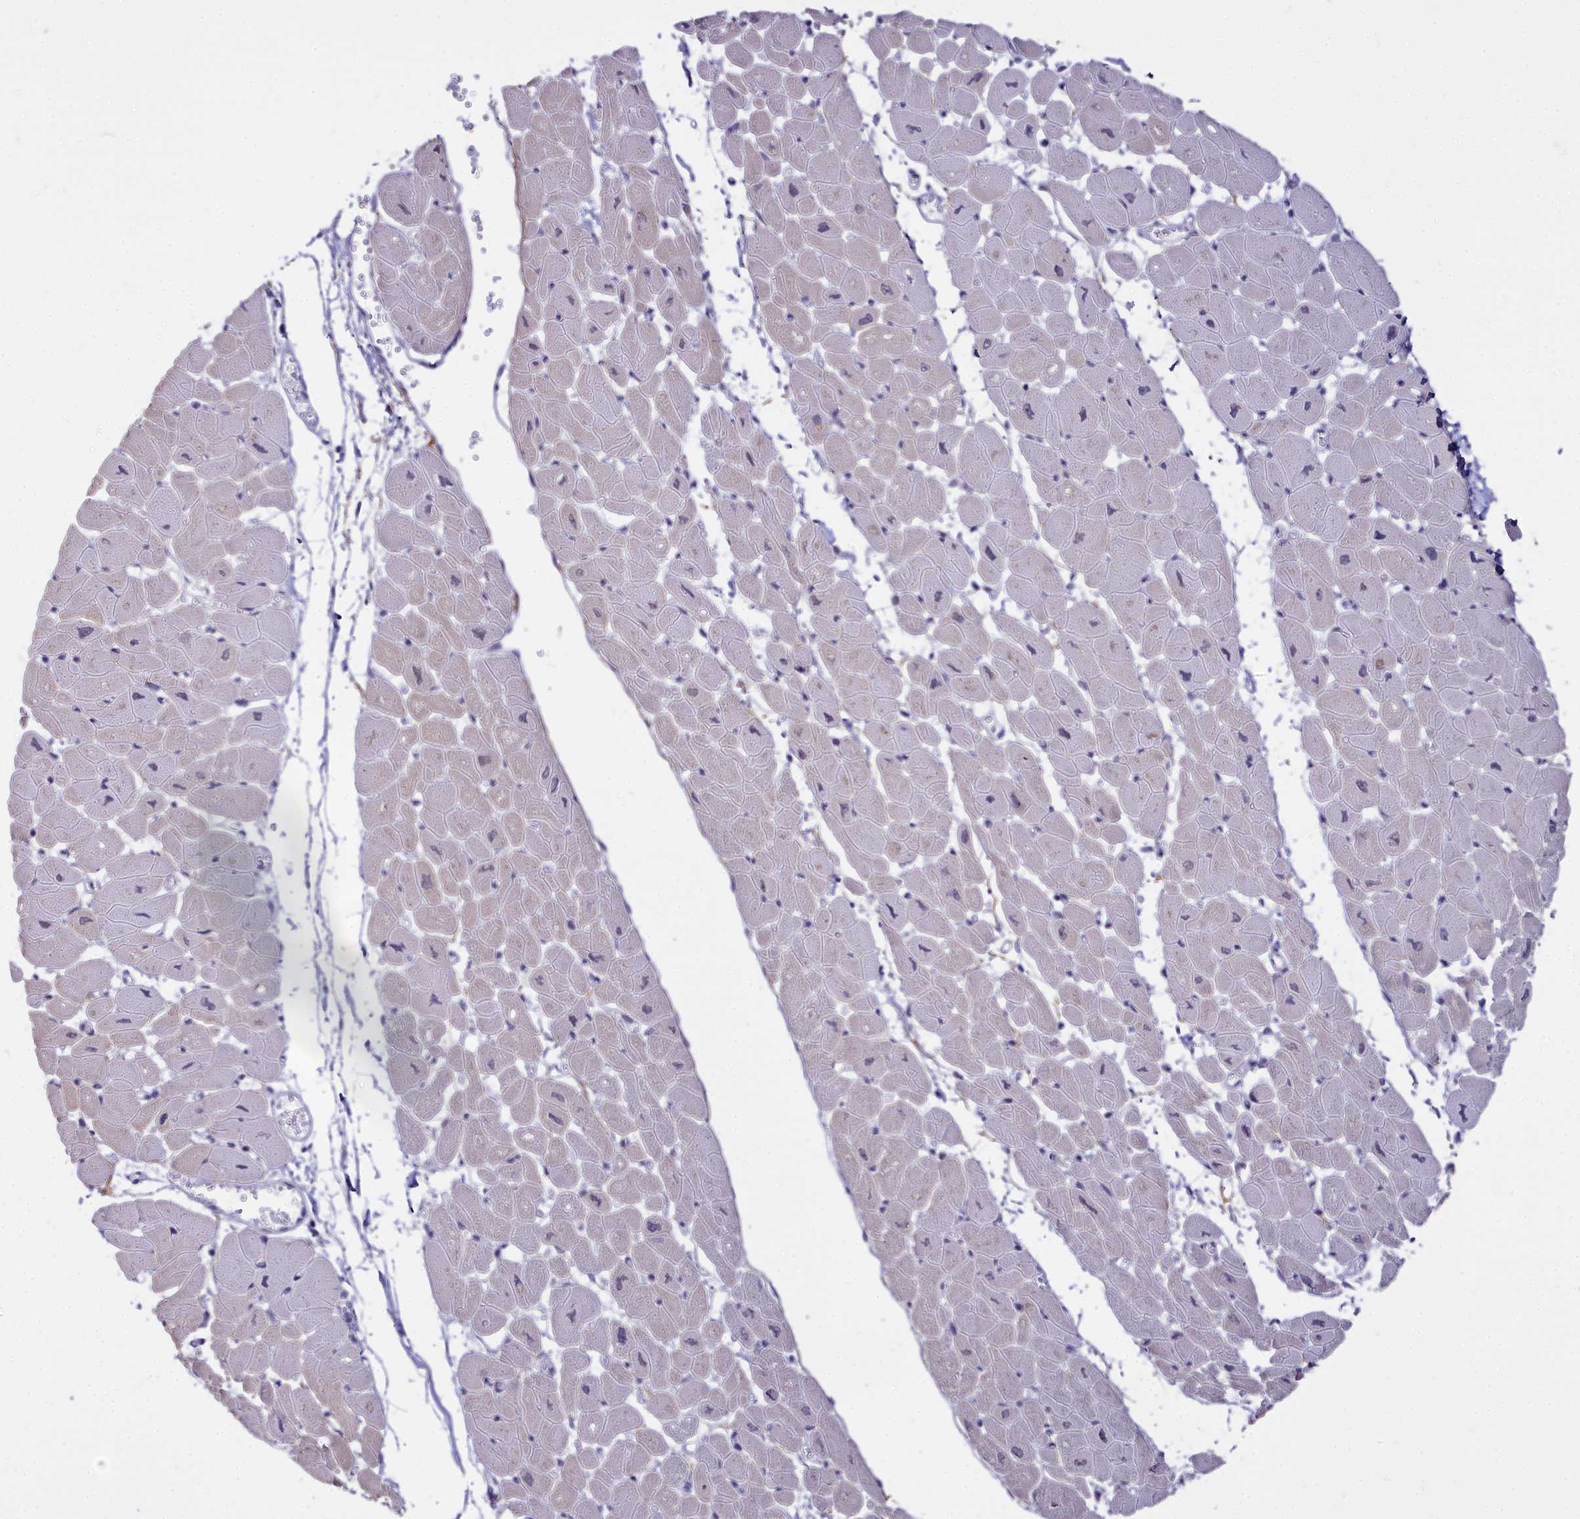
{"staining": {"intensity": "weak", "quantity": "25%-75%", "location": "cytoplasmic/membranous,nuclear"}, "tissue": "heart muscle", "cell_type": "Cardiomyocytes", "image_type": "normal", "snomed": [{"axis": "morphology", "description": "Normal tissue, NOS"}, {"axis": "topography", "description": "Heart"}], "caption": "Unremarkable heart muscle reveals weak cytoplasmic/membranous,nuclear expression in about 25%-75% of cardiomyocytes (brown staining indicates protein expression, while blue staining denotes nuclei)..", "gene": "RBM12", "patient": {"sex": "female", "age": 54}}